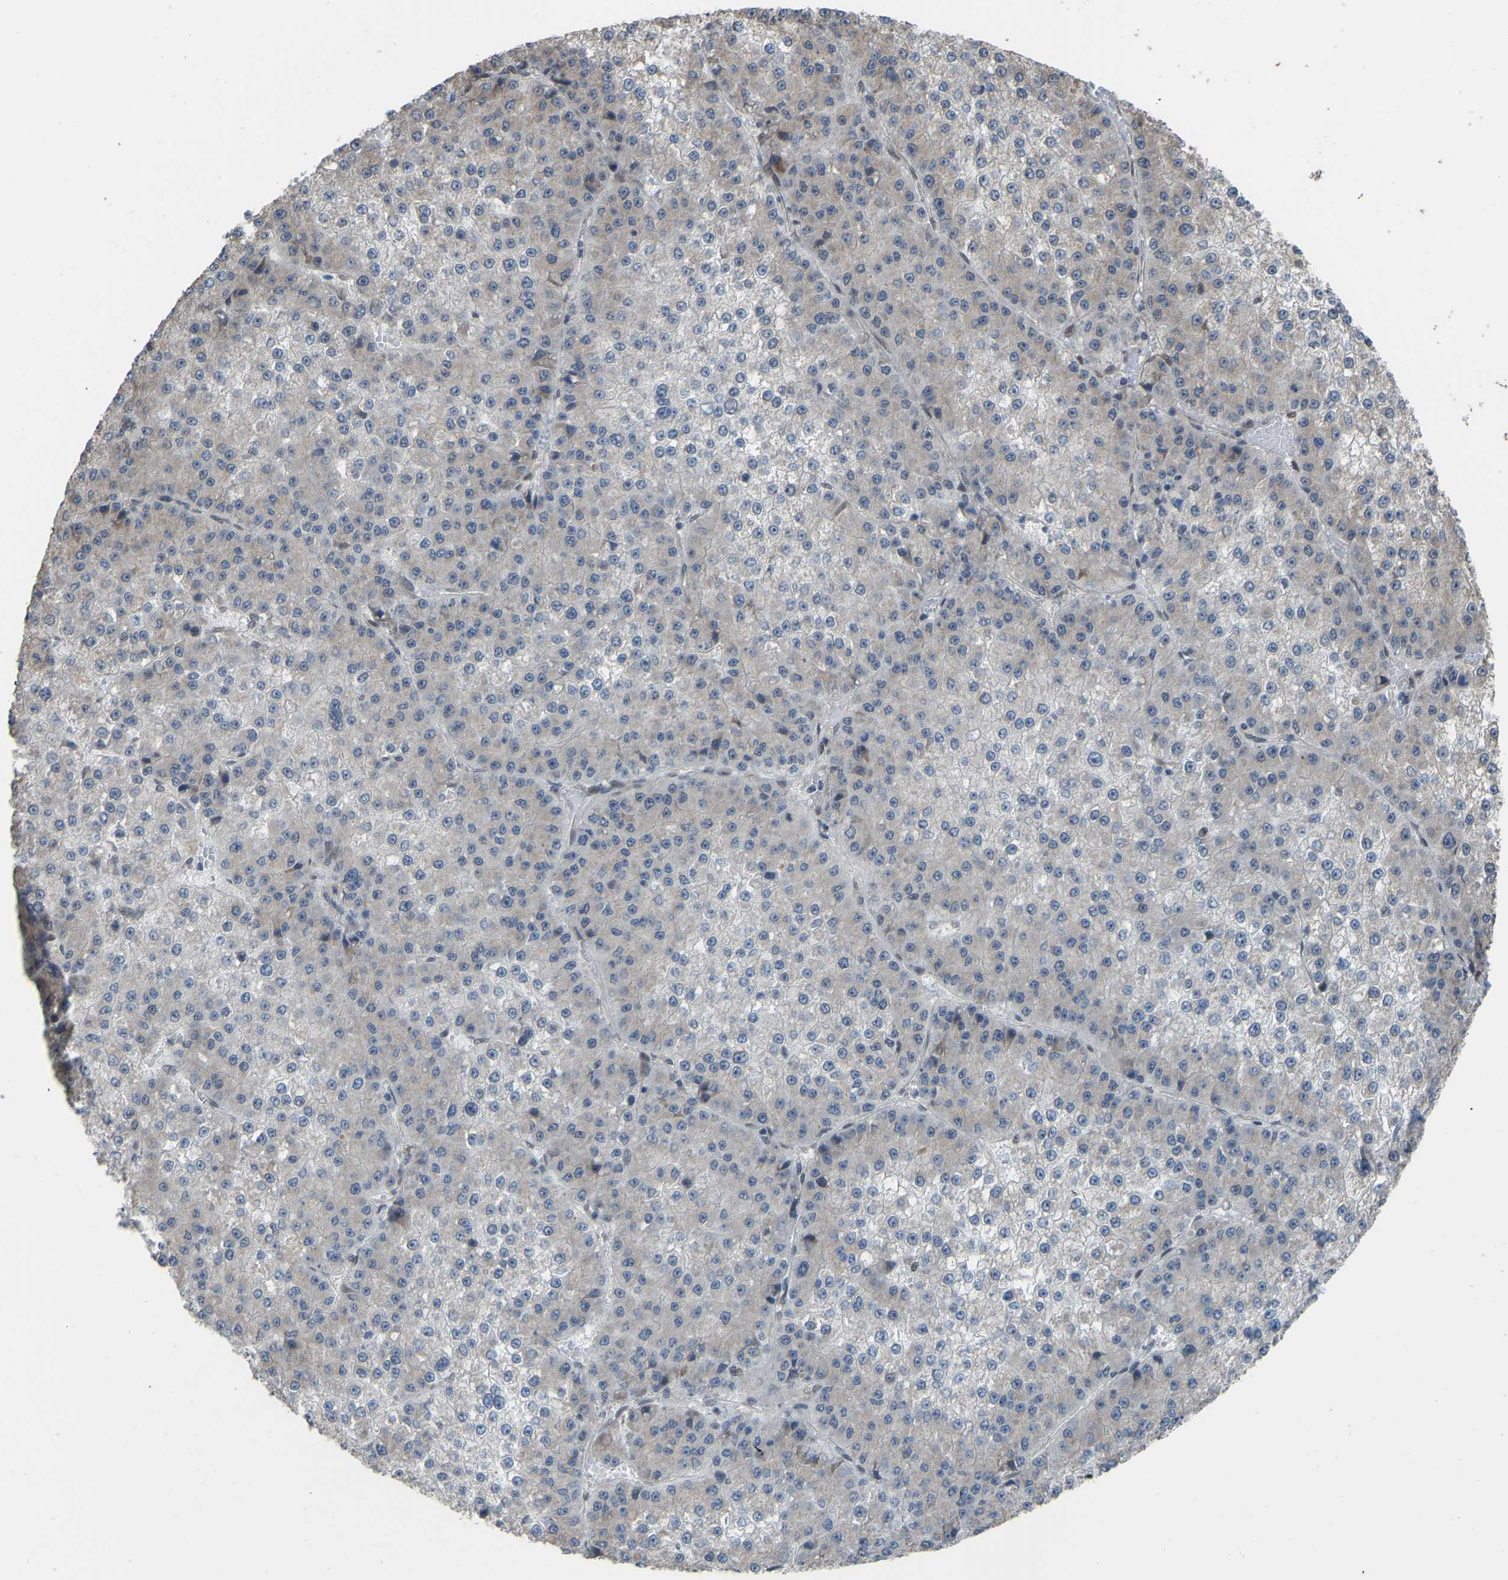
{"staining": {"intensity": "weak", "quantity": "<25%", "location": "cytoplasmic/membranous"}, "tissue": "liver cancer", "cell_type": "Tumor cells", "image_type": "cancer", "snomed": [{"axis": "morphology", "description": "Carcinoma, Hepatocellular, NOS"}, {"axis": "topography", "description": "Liver"}], "caption": "A histopathology image of human liver cancer (hepatocellular carcinoma) is negative for staining in tumor cells.", "gene": "KPNA6", "patient": {"sex": "female", "age": 73}}